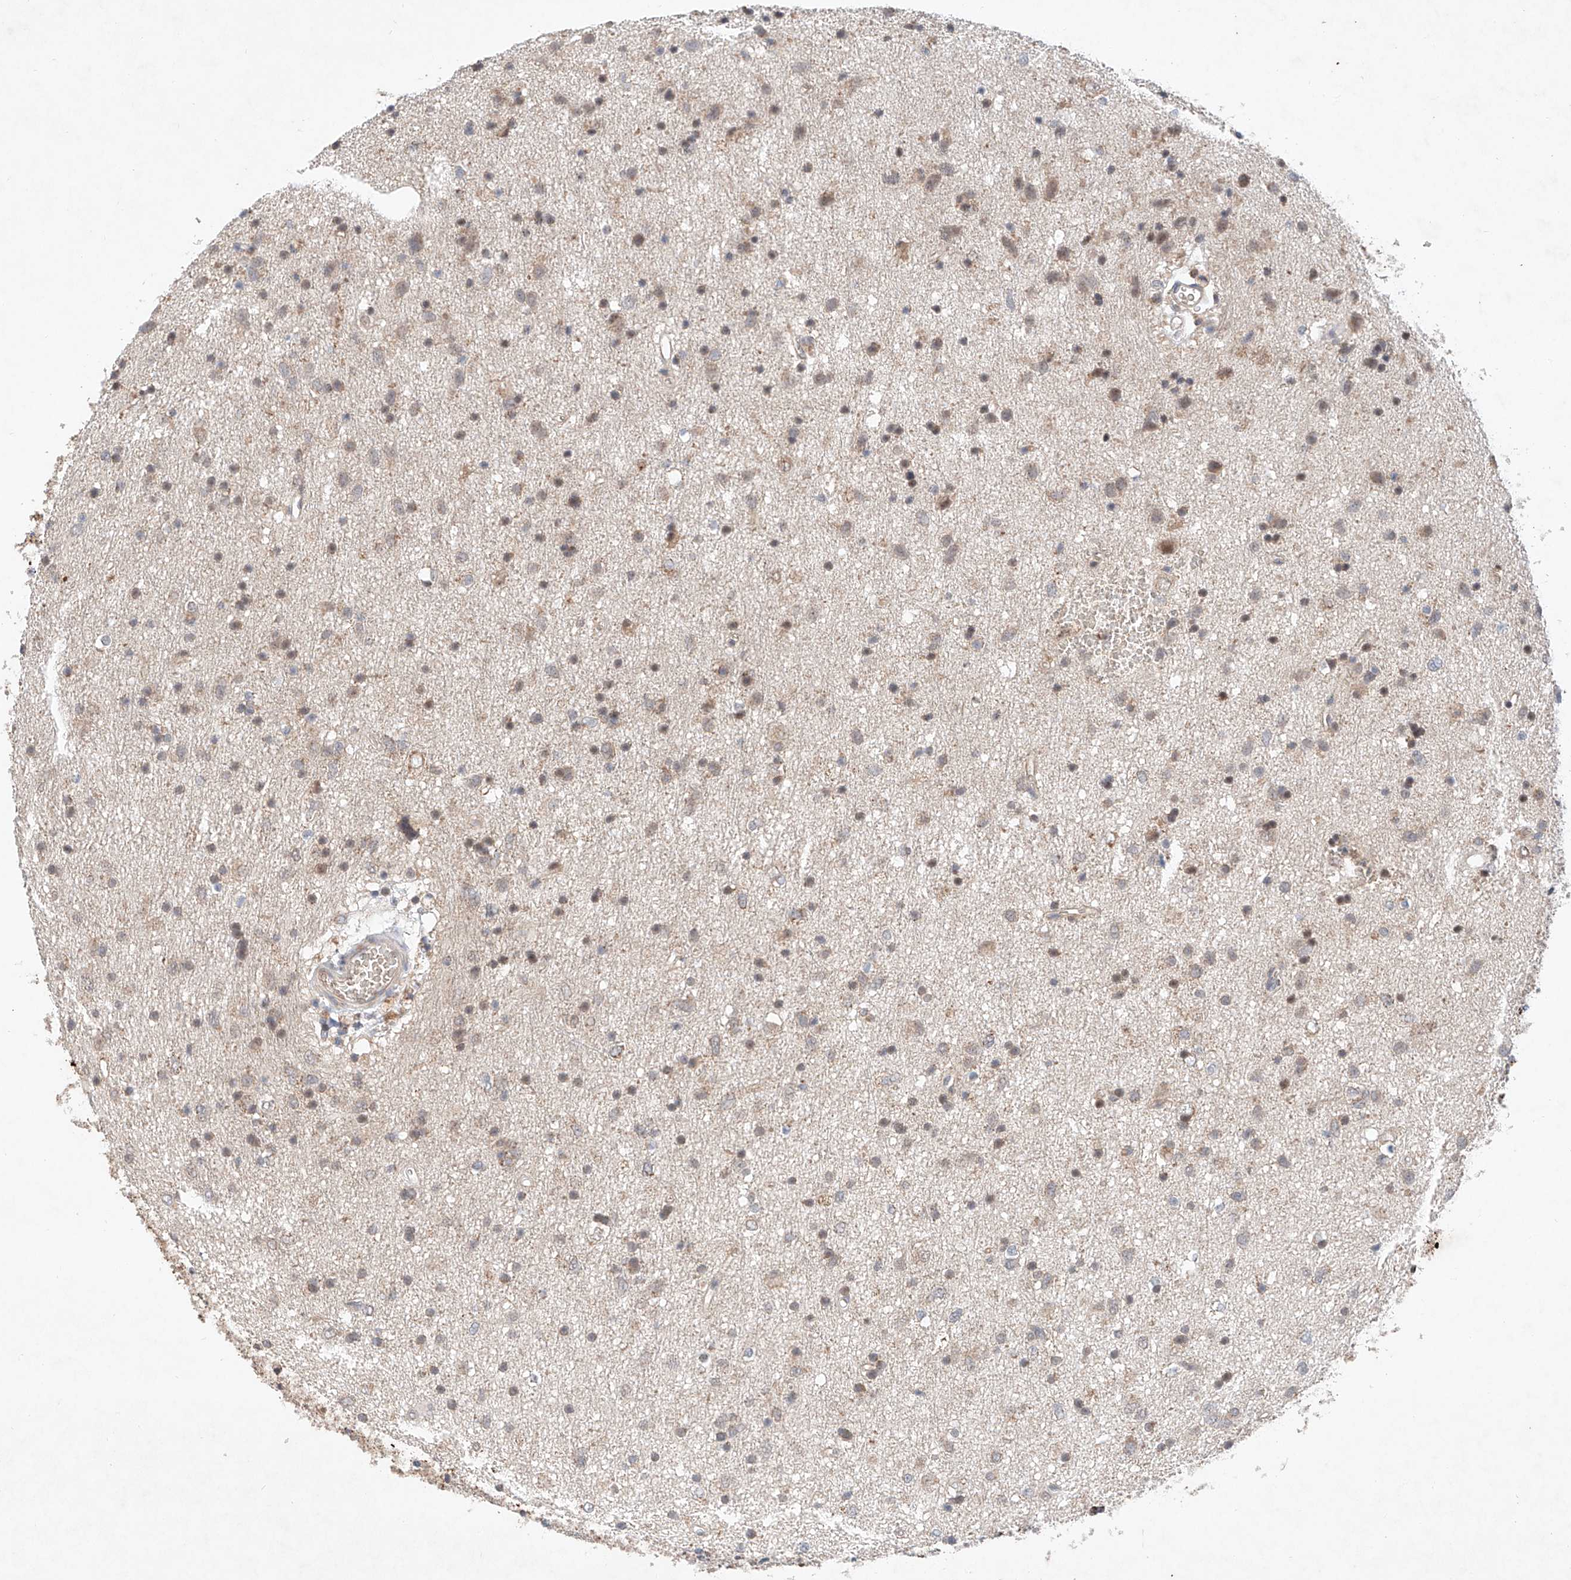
{"staining": {"intensity": "weak", "quantity": "<25%", "location": "cytoplasmic/membranous"}, "tissue": "glioma", "cell_type": "Tumor cells", "image_type": "cancer", "snomed": [{"axis": "morphology", "description": "Glioma, malignant, Low grade"}, {"axis": "topography", "description": "Brain"}], "caption": "Human malignant glioma (low-grade) stained for a protein using IHC displays no expression in tumor cells.", "gene": "FASTK", "patient": {"sex": "male", "age": 77}}